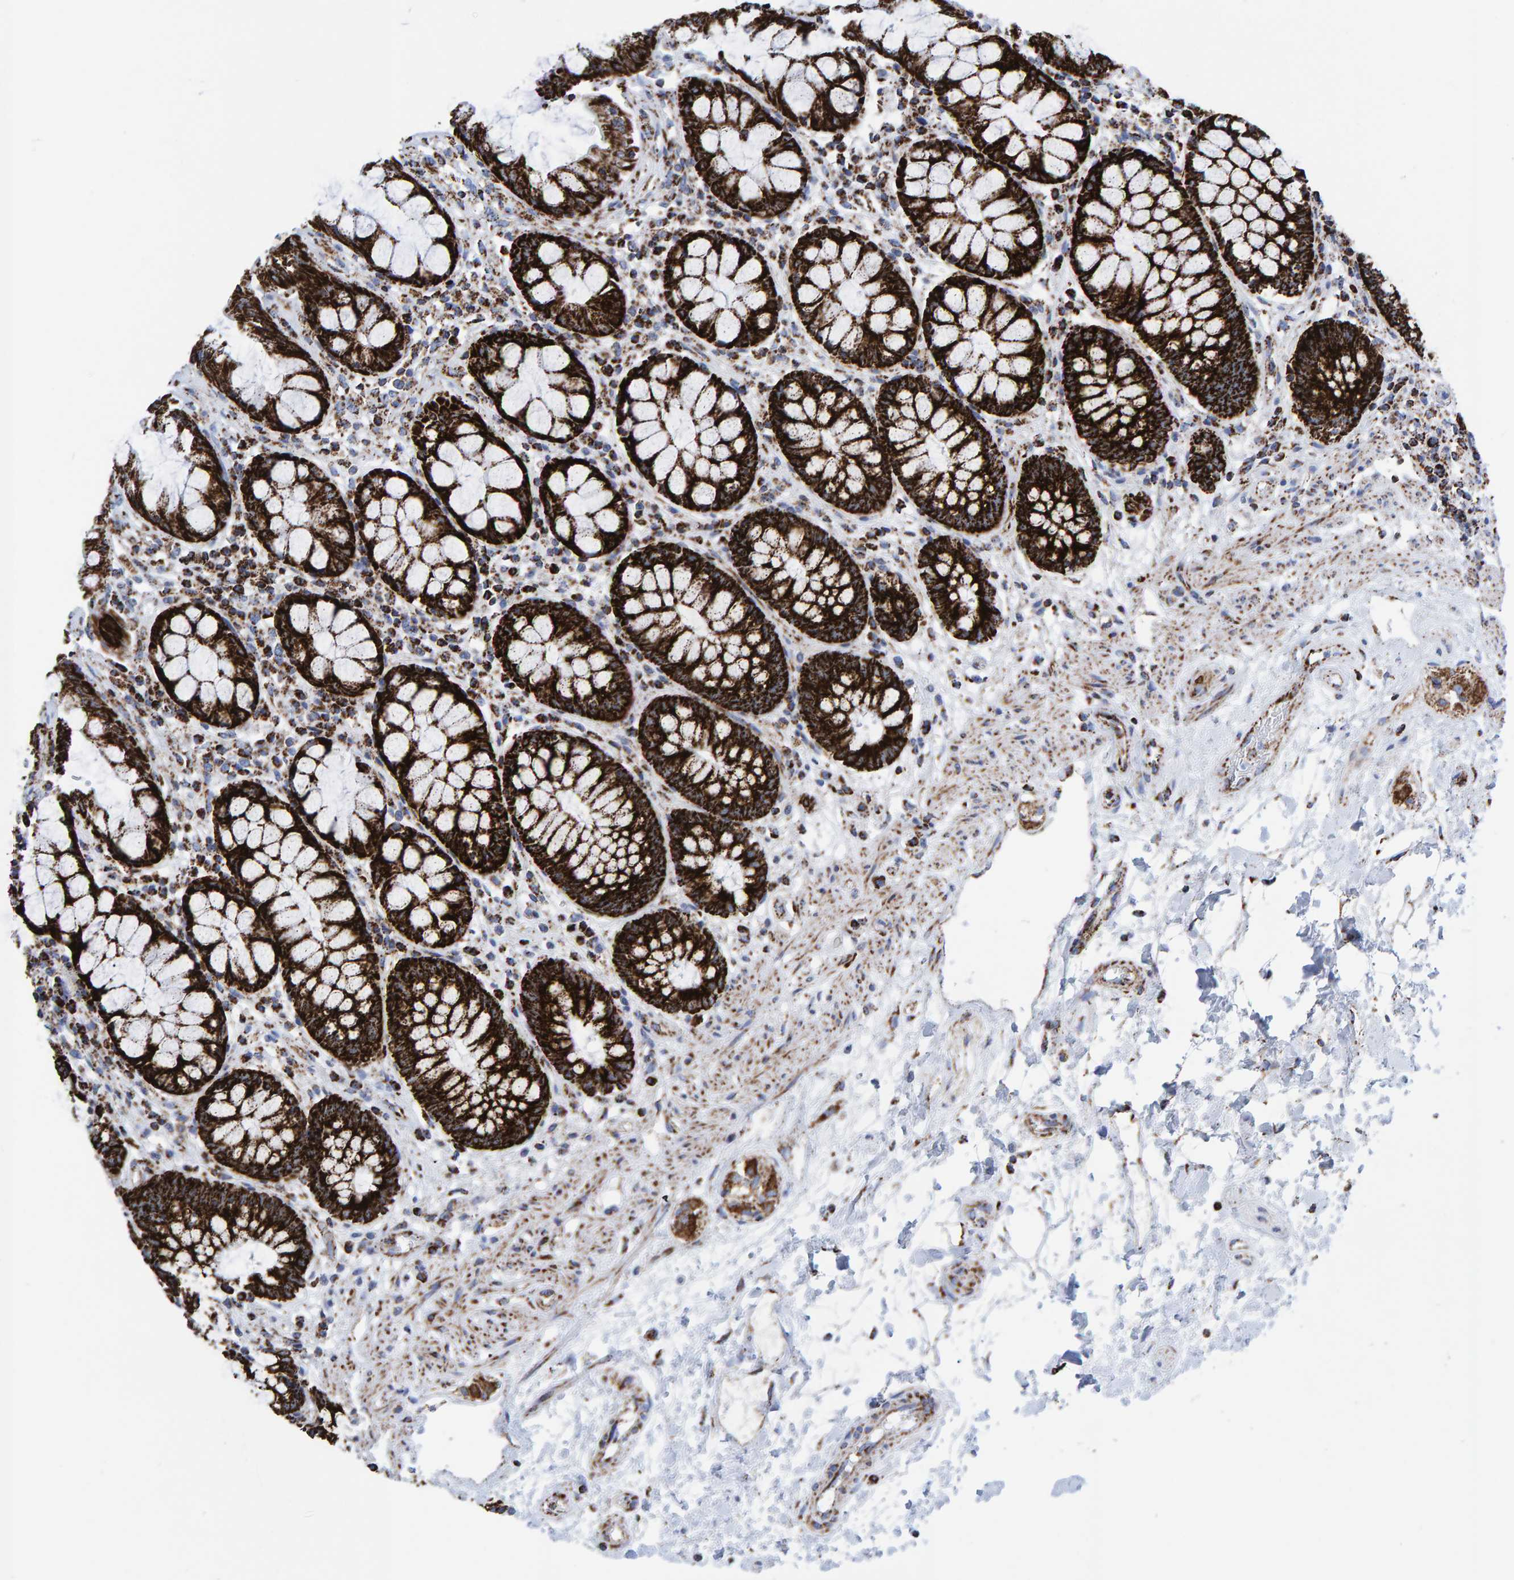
{"staining": {"intensity": "strong", "quantity": ">75%", "location": "cytoplasmic/membranous"}, "tissue": "rectum", "cell_type": "Glandular cells", "image_type": "normal", "snomed": [{"axis": "morphology", "description": "Normal tissue, NOS"}, {"axis": "topography", "description": "Rectum"}], "caption": "DAB (3,3'-diaminobenzidine) immunohistochemical staining of benign human rectum displays strong cytoplasmic/membranous protein staining in approximately >75% of glandular cells.", "gene": "ENSG00000262660", "patient": {"sex": "male", "age": 64}}